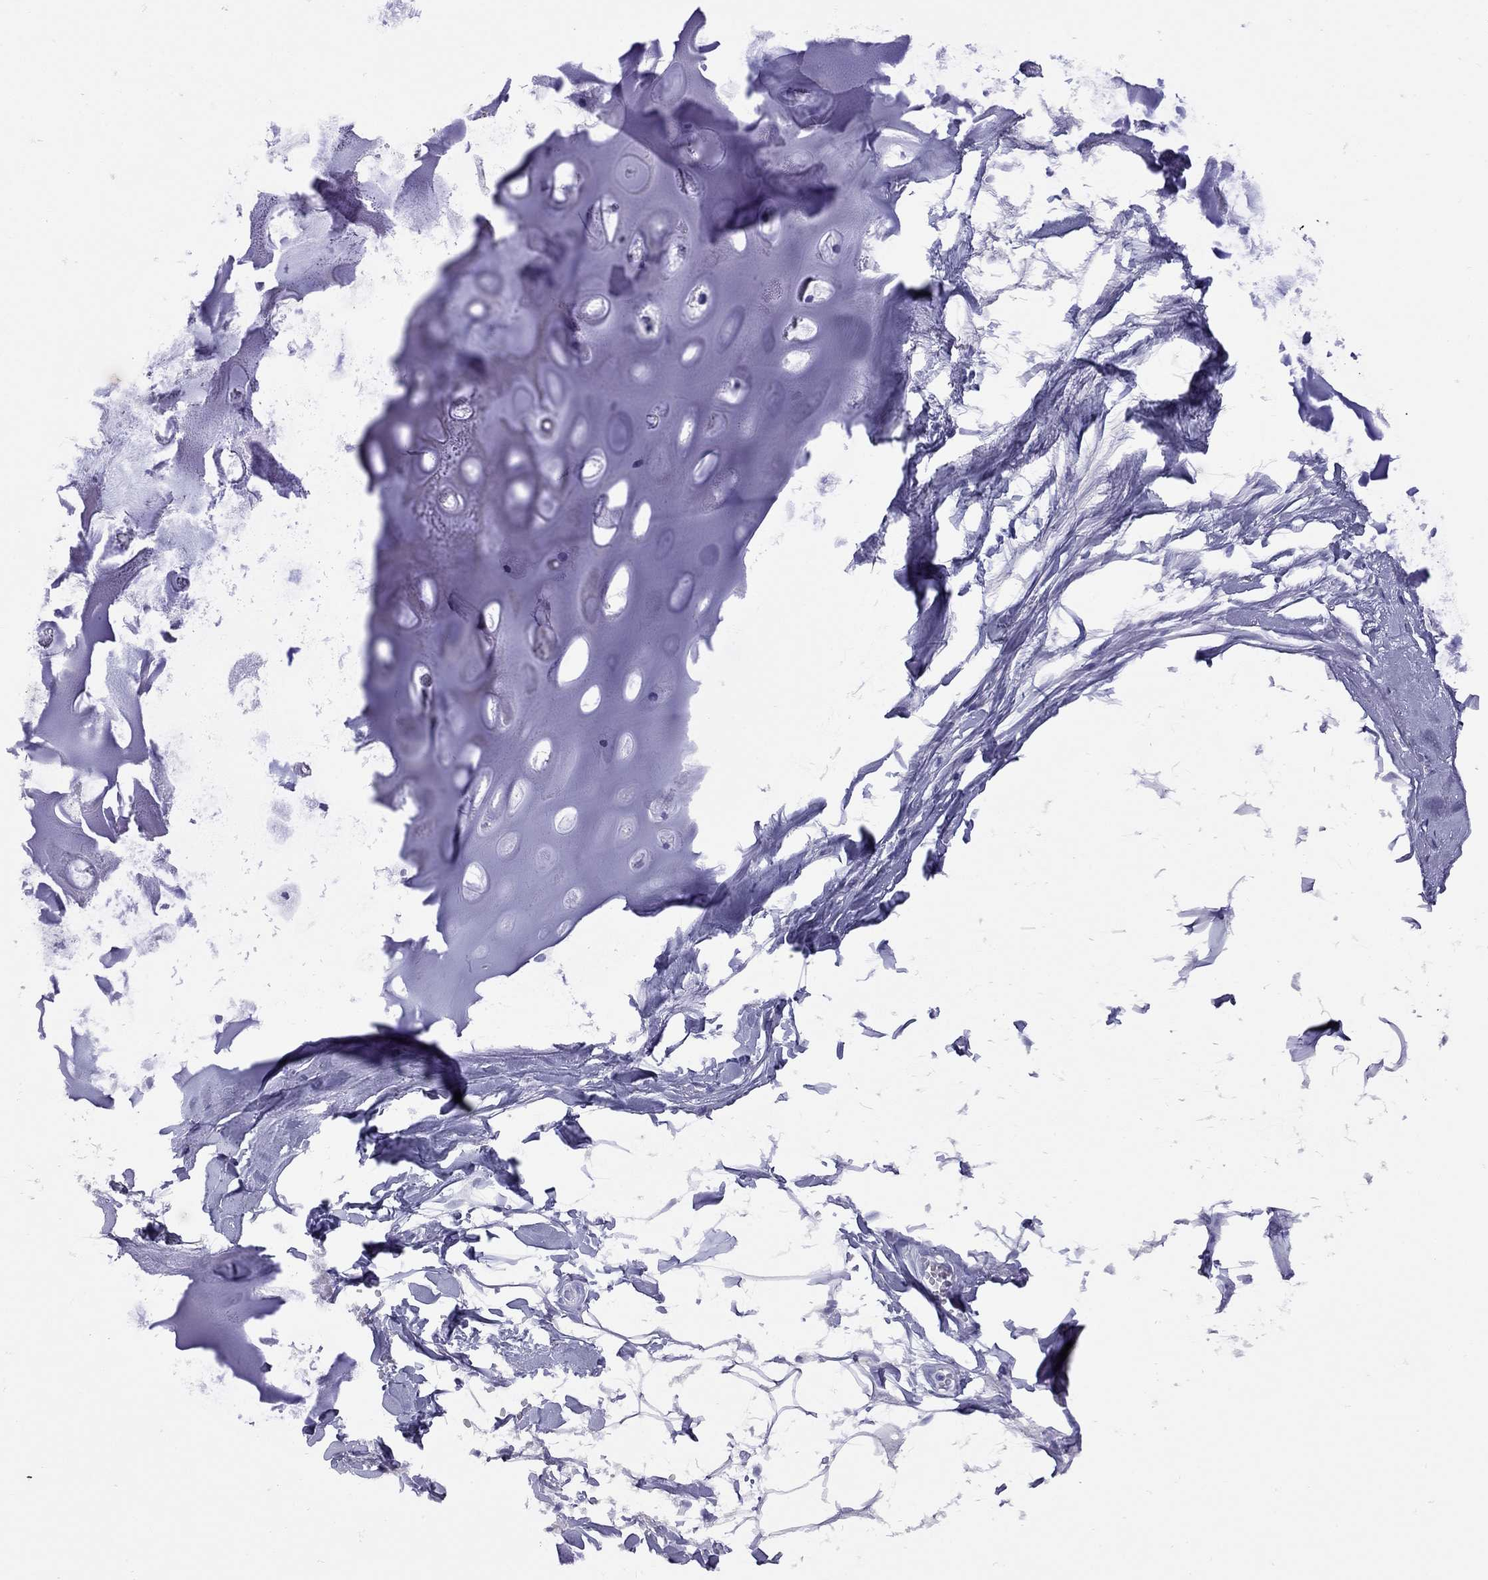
{"staining": {"intensity": "negative", "quantity": "none", "location": "none"}, "tissue": "adipose tissue", "cell_type": "Adipocytes", "image_type": "normal", "snomed": [{"axis": "morphology", "description": "Normal tissue, NOS"}, {"axis": "morphology", "description": "Squamous cell carcinoma, NOS"}, {"axis": "topography", "description": "Cartilage tissue"}, {"axis": "topography", "description": "Lung"}], "caption": "Immunohistochemistry histopathology image of normal adipose tissue: adipose tissue stained with DAB (3,3'-diaminobenzidine) displays no significant protein staining in adipocytes.", "gene": "GRIA2", "patient": {"sex": "male", "age": 66}}